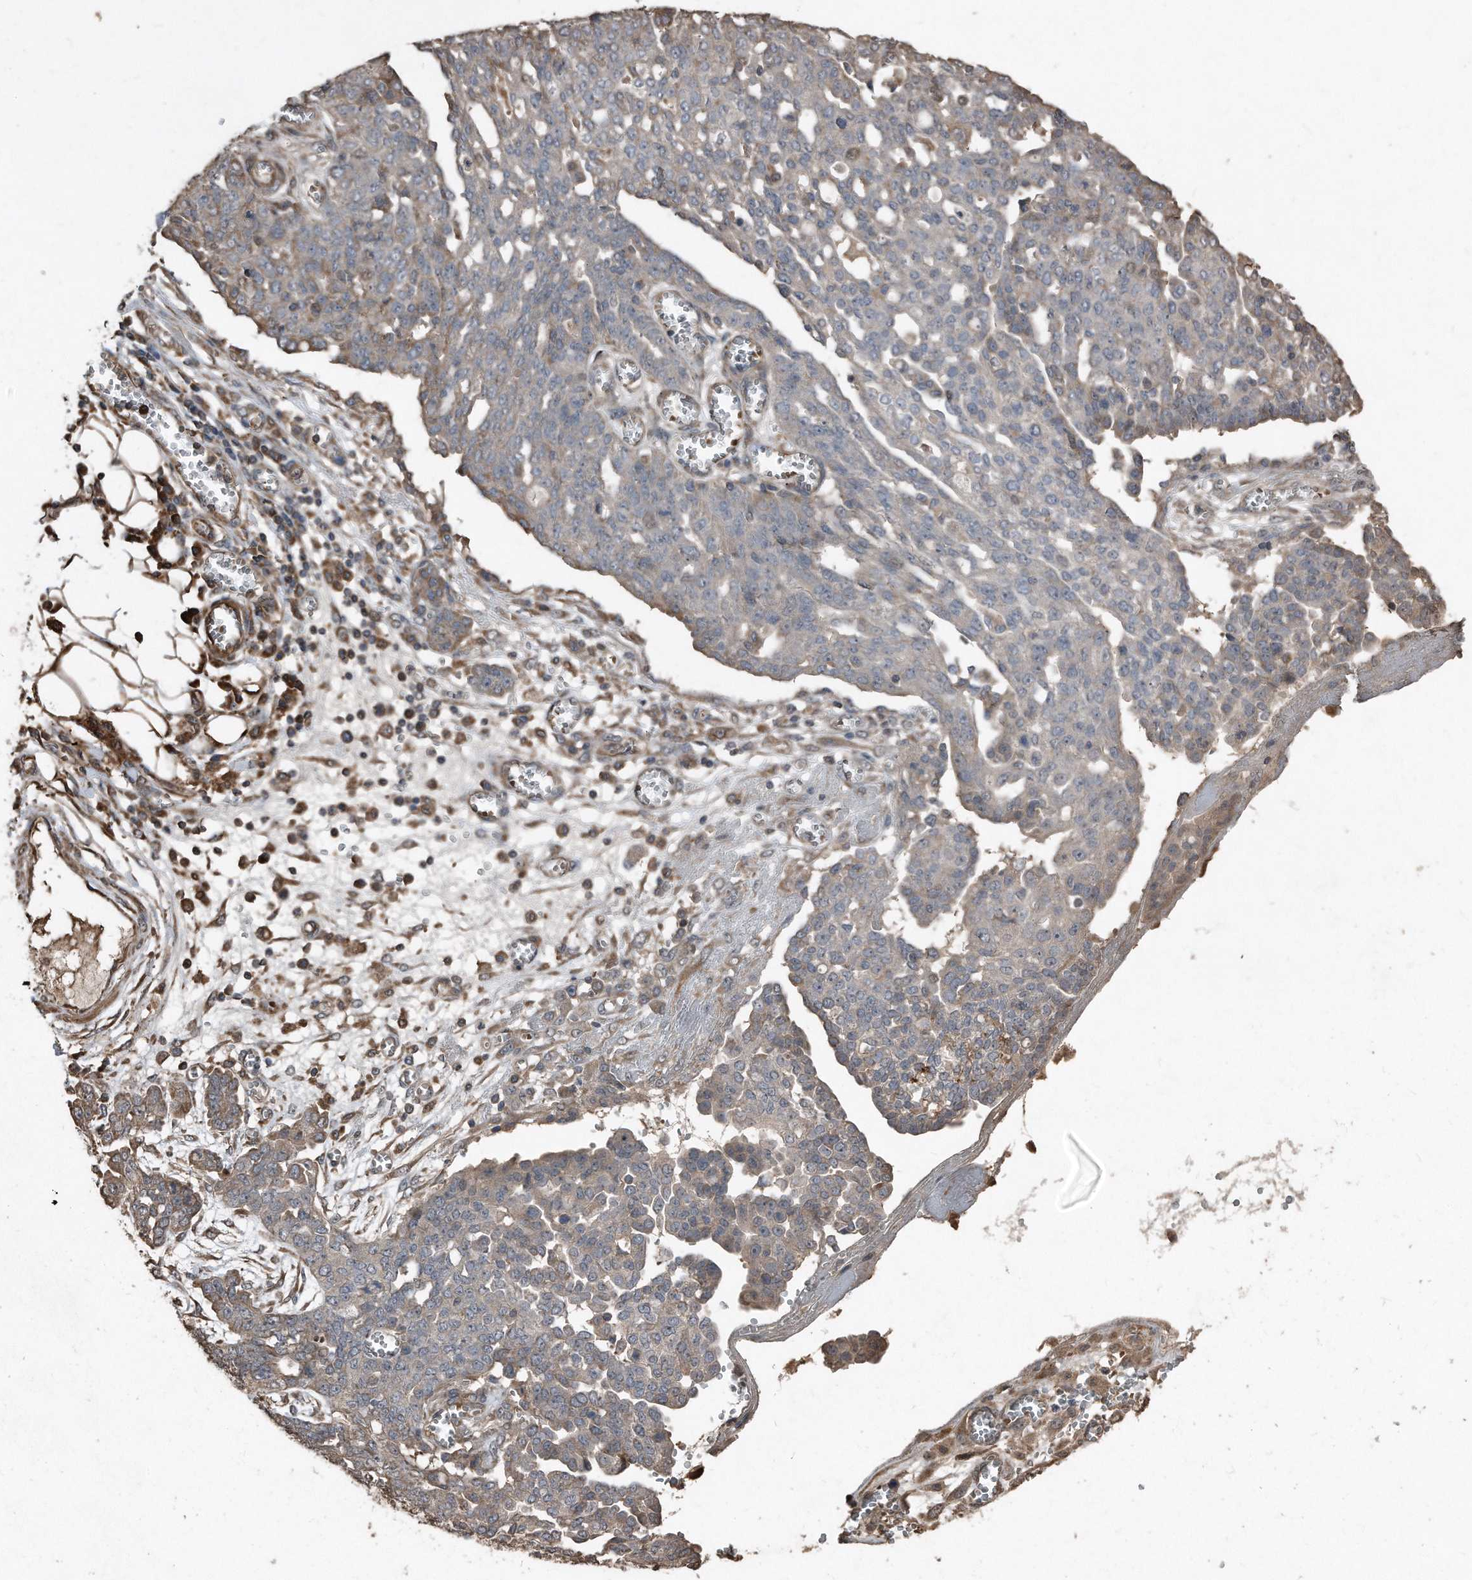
{"staining": {"intensity": "weak", "quantity": "<25%", "location": "cytoplasmic/membranous"}, "tissue": "ovarian cancer", "cell_type": "Tumor cells", "image_type": "cancer", "snomed": [{"axis": "morphology", "description": "Cystadenocarcinoma, serous, NOS"}, {"axis": "topography", "description": "Soft tissue"}, {"axis": "topography", "description": "Ovary"}], "caption": "Tumor cells are negative for brown protein staining in ovarian serous cystadenocarcinoma.", "gene": "ANKRD10", "patient": {"sex": "female", "age": 57}}